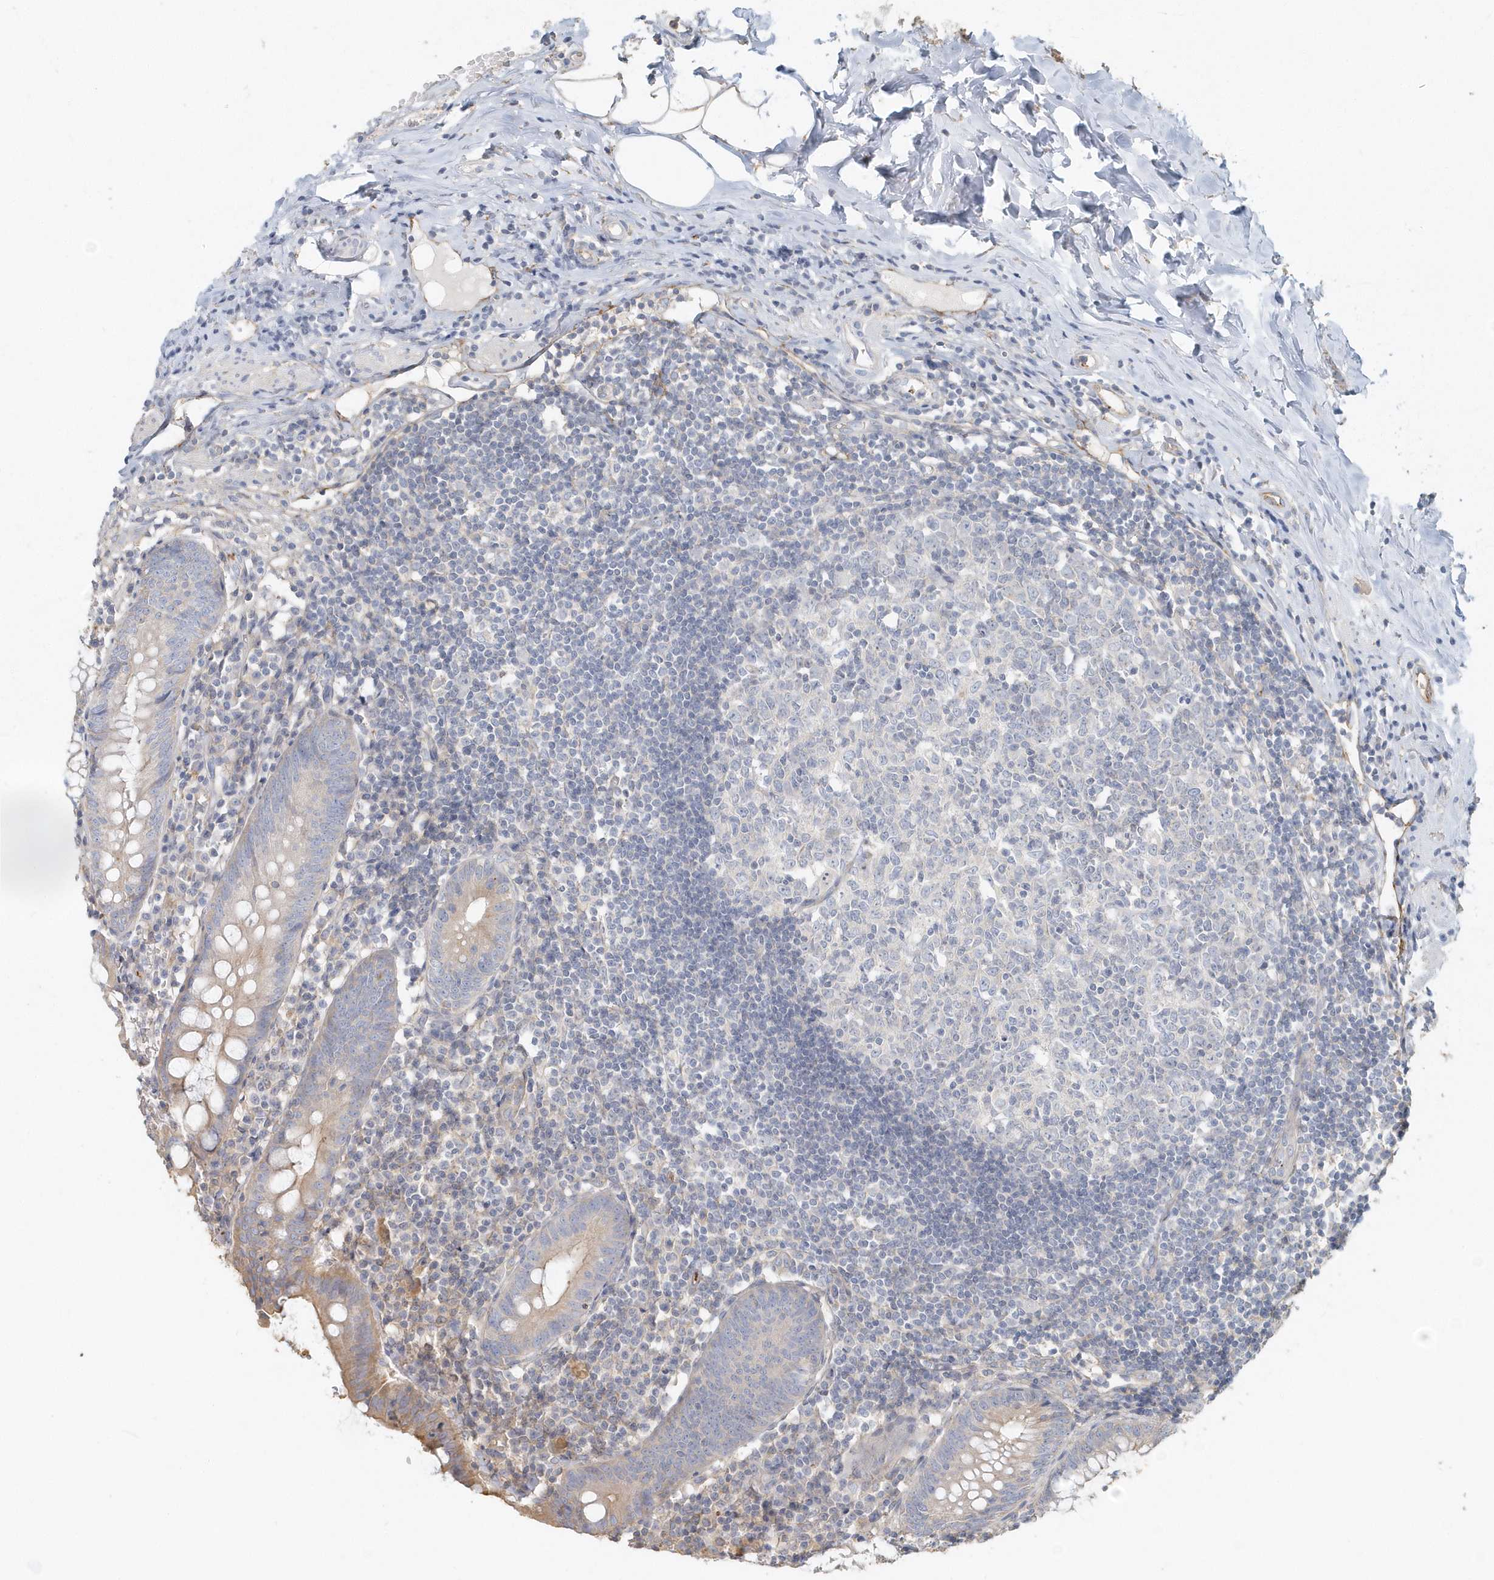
{"staining": {"intensity": "moderate", "quantity": "<25%", "location": "cytoplasmic/membranous"}, "tissue": "appendix", "cell_type": "Glandular cells", "image_type": "normal", "snomed": [{"axis": "morphology", "description": "Normal tissue, NOS"}, {"axis": "topography", "description": "Appendix"}], "caption": "This is a histology image of immunohistochemistry (IHC) staining of benign appendix, which shows moderate staining in the cytoplasmic/membranous of glandular cells.", "gene": "MMRN1", "patient": {"sex": "female", "age": 54}}